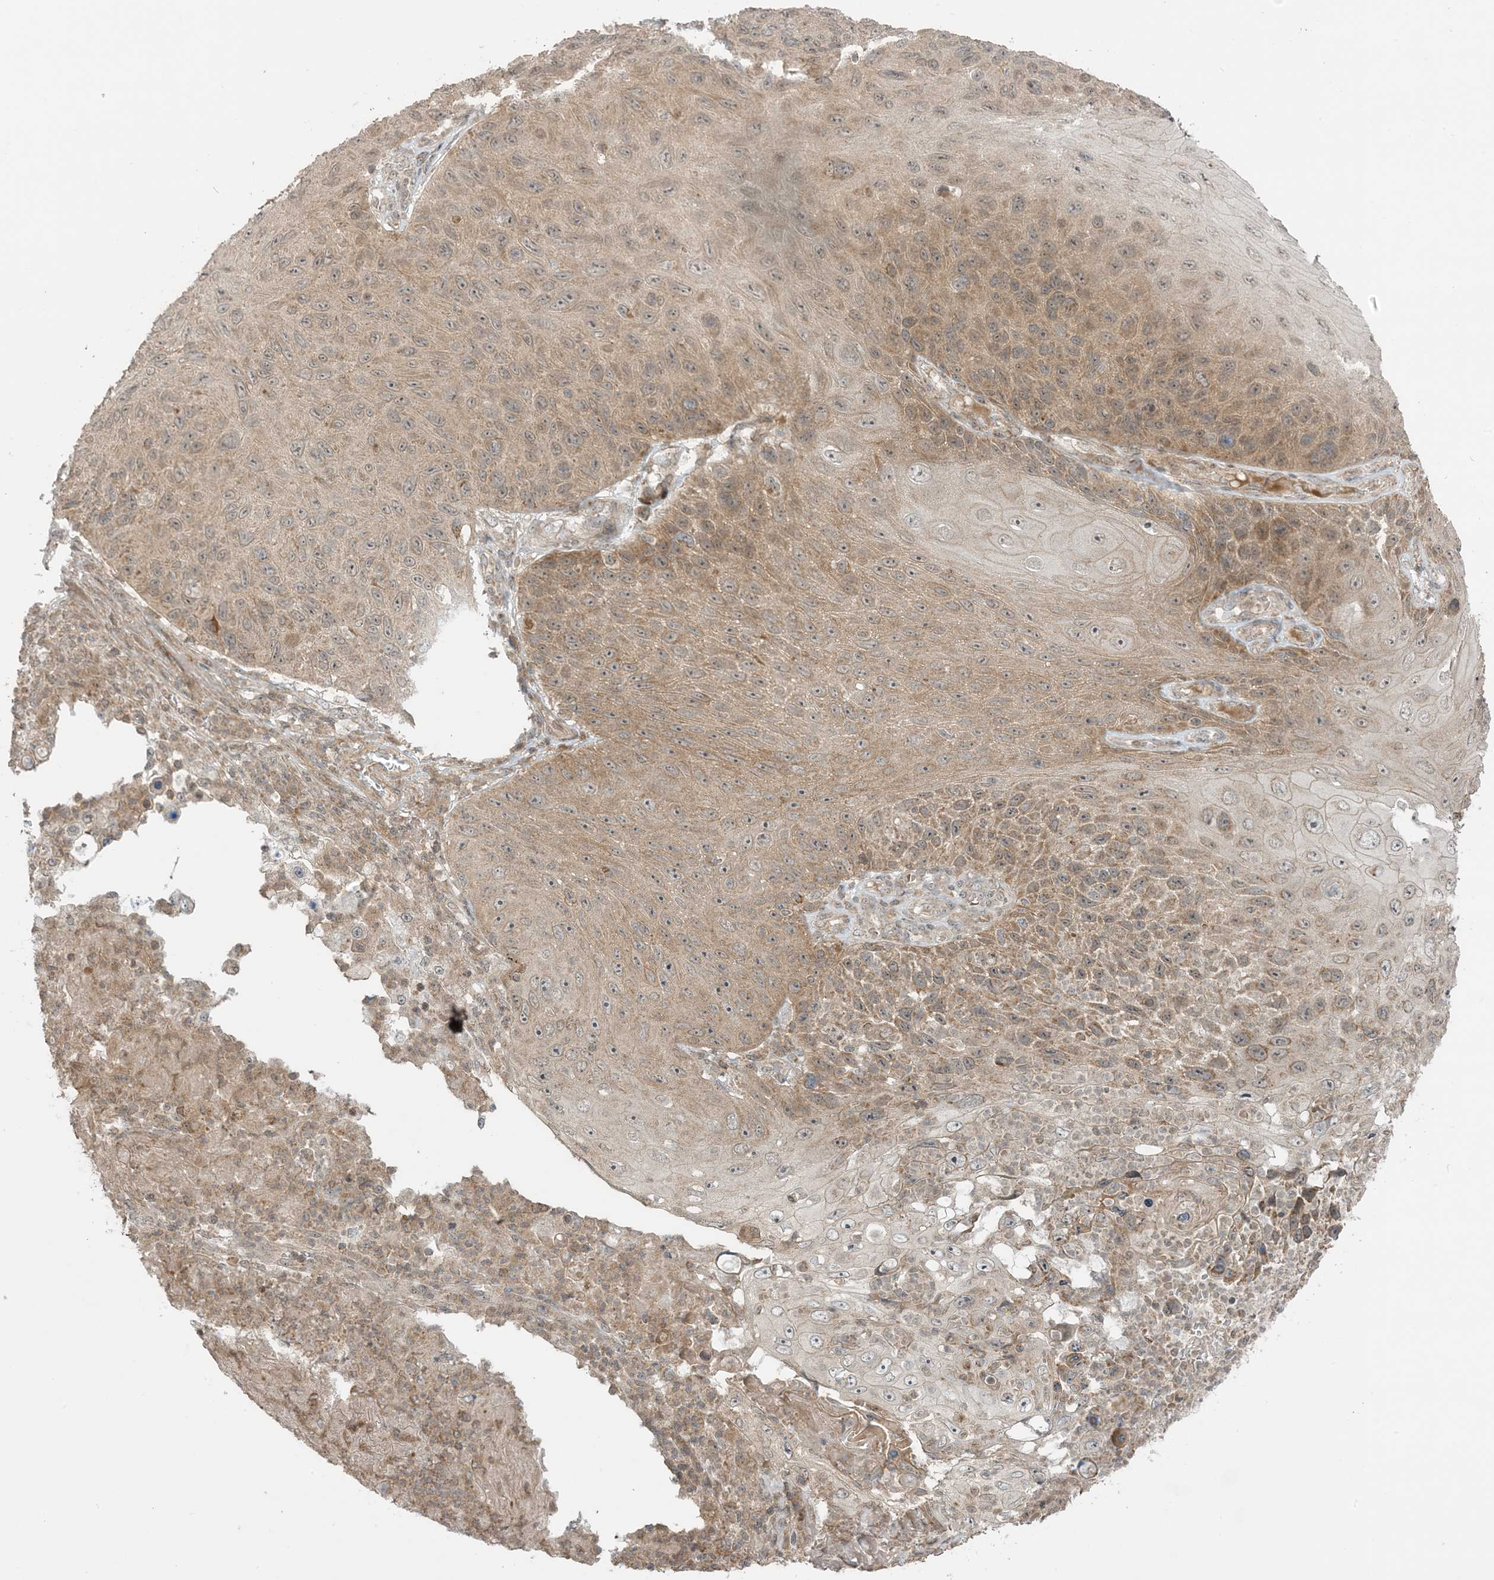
{"staining": {"intensity": "moderate", "quantity": ">75%", "location": "cytoplasmic/membranous"}, "tissue": "skin cancer", "cell_type": "Tumor cells", "image_type": "cancer", "snomed": [{"axis": "morphology", "description": "Squamous cell carcinoma, NOS"}, {"axis": "topography", "description": "Skin"}], "caption": "The histopathology image exhibits a brown stain indicating the presence of a protein in the cytoplasmic/membranous of tumor cells in skin squamous cell carcinoma.", "gene": "PHLDB2", "patient": {"sex": "female", "age": 88}}